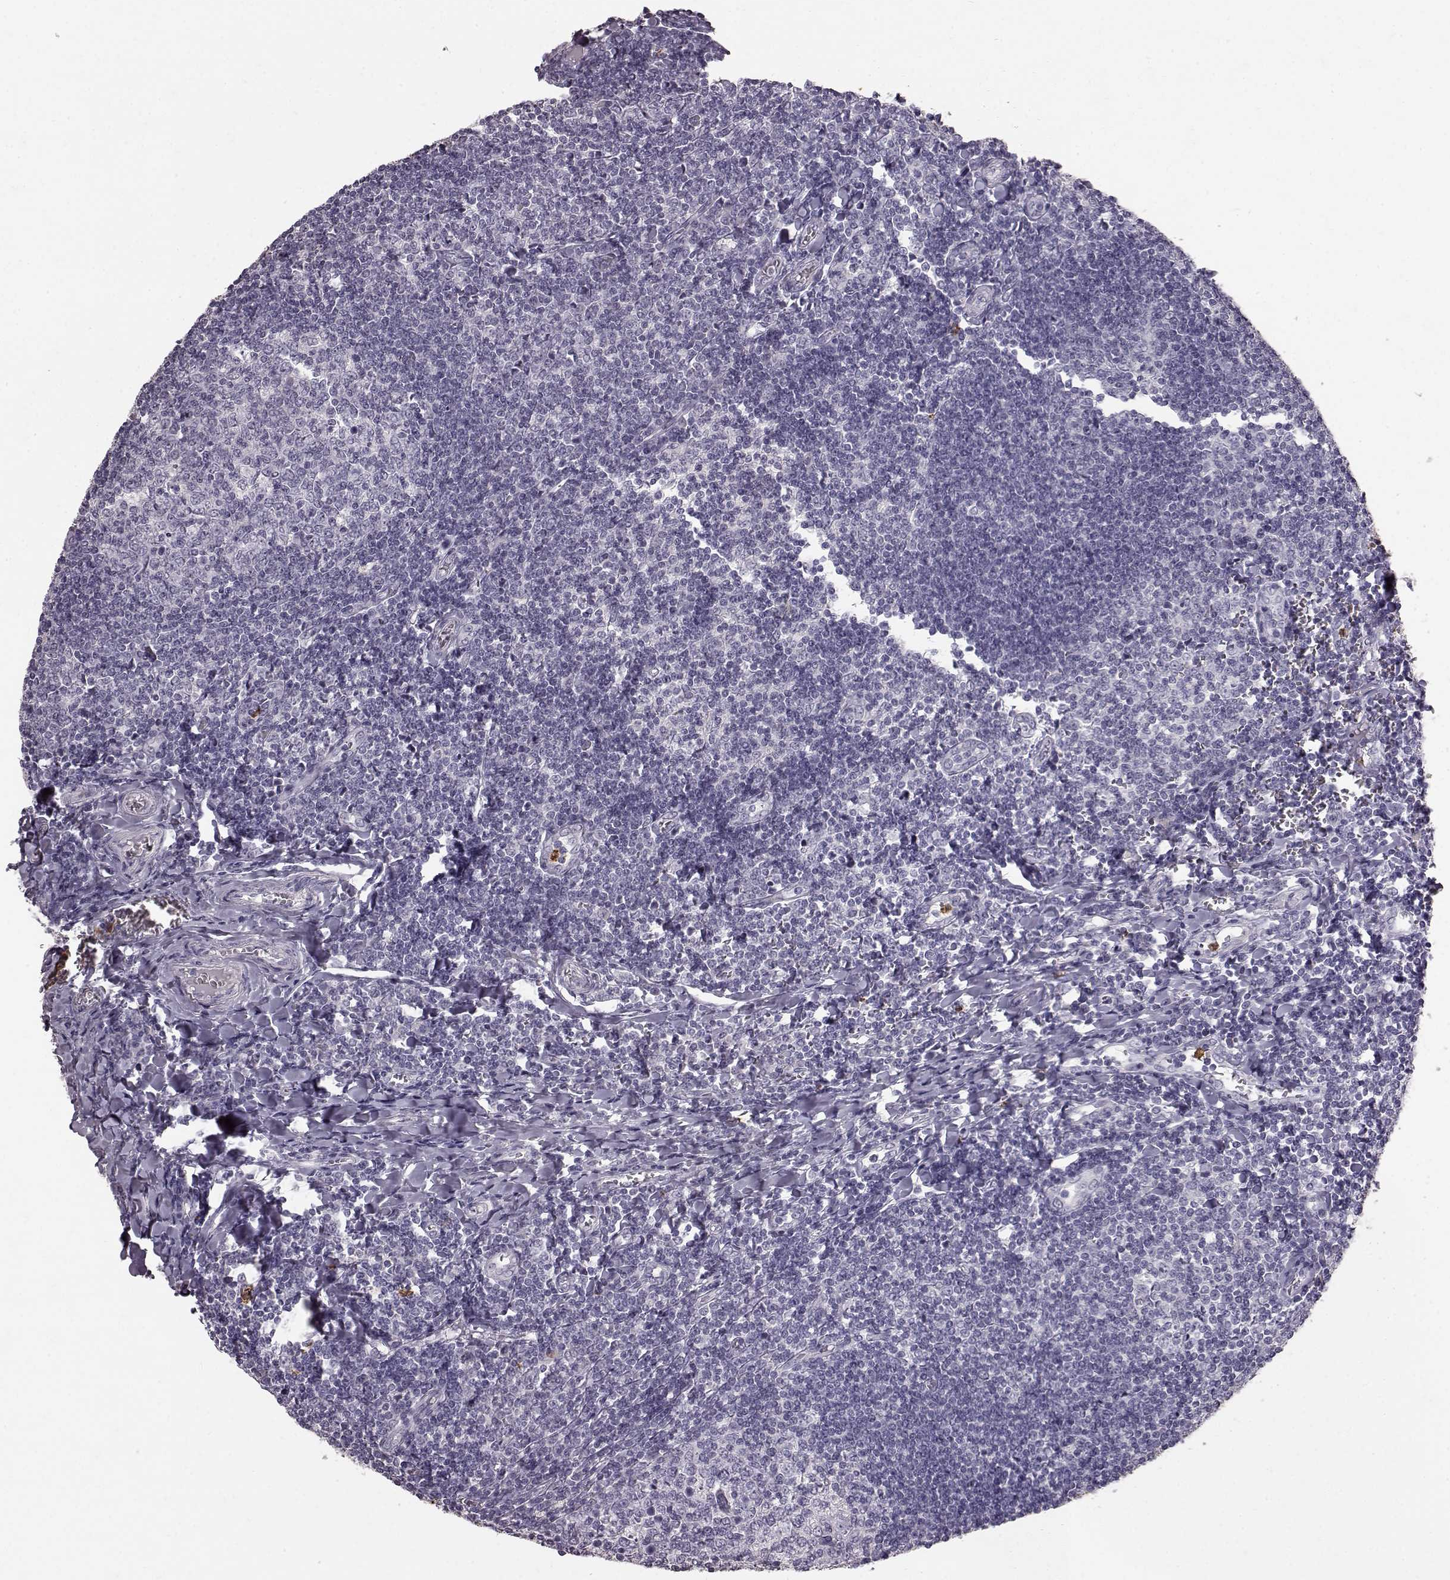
{"staining": {"intensity": "negative", "quantity": "none", "location": "none"}, "tissue": "tonsil", "cell_type": "Germinal center cells", "image_type": "normal", "snomed": [{"axis": "morphology", "description": "Normal tissue, NOS"}, {"axis": "topography", "description": "Tonsil"}], "caption": "DAB (3,3'-diaminobenzidine) immunohistochemical staining of normal tonsil reveals no significant staining in germinal center cells.", "gene": "FUT4", "patient": {"sex": "female", "age": 12}}